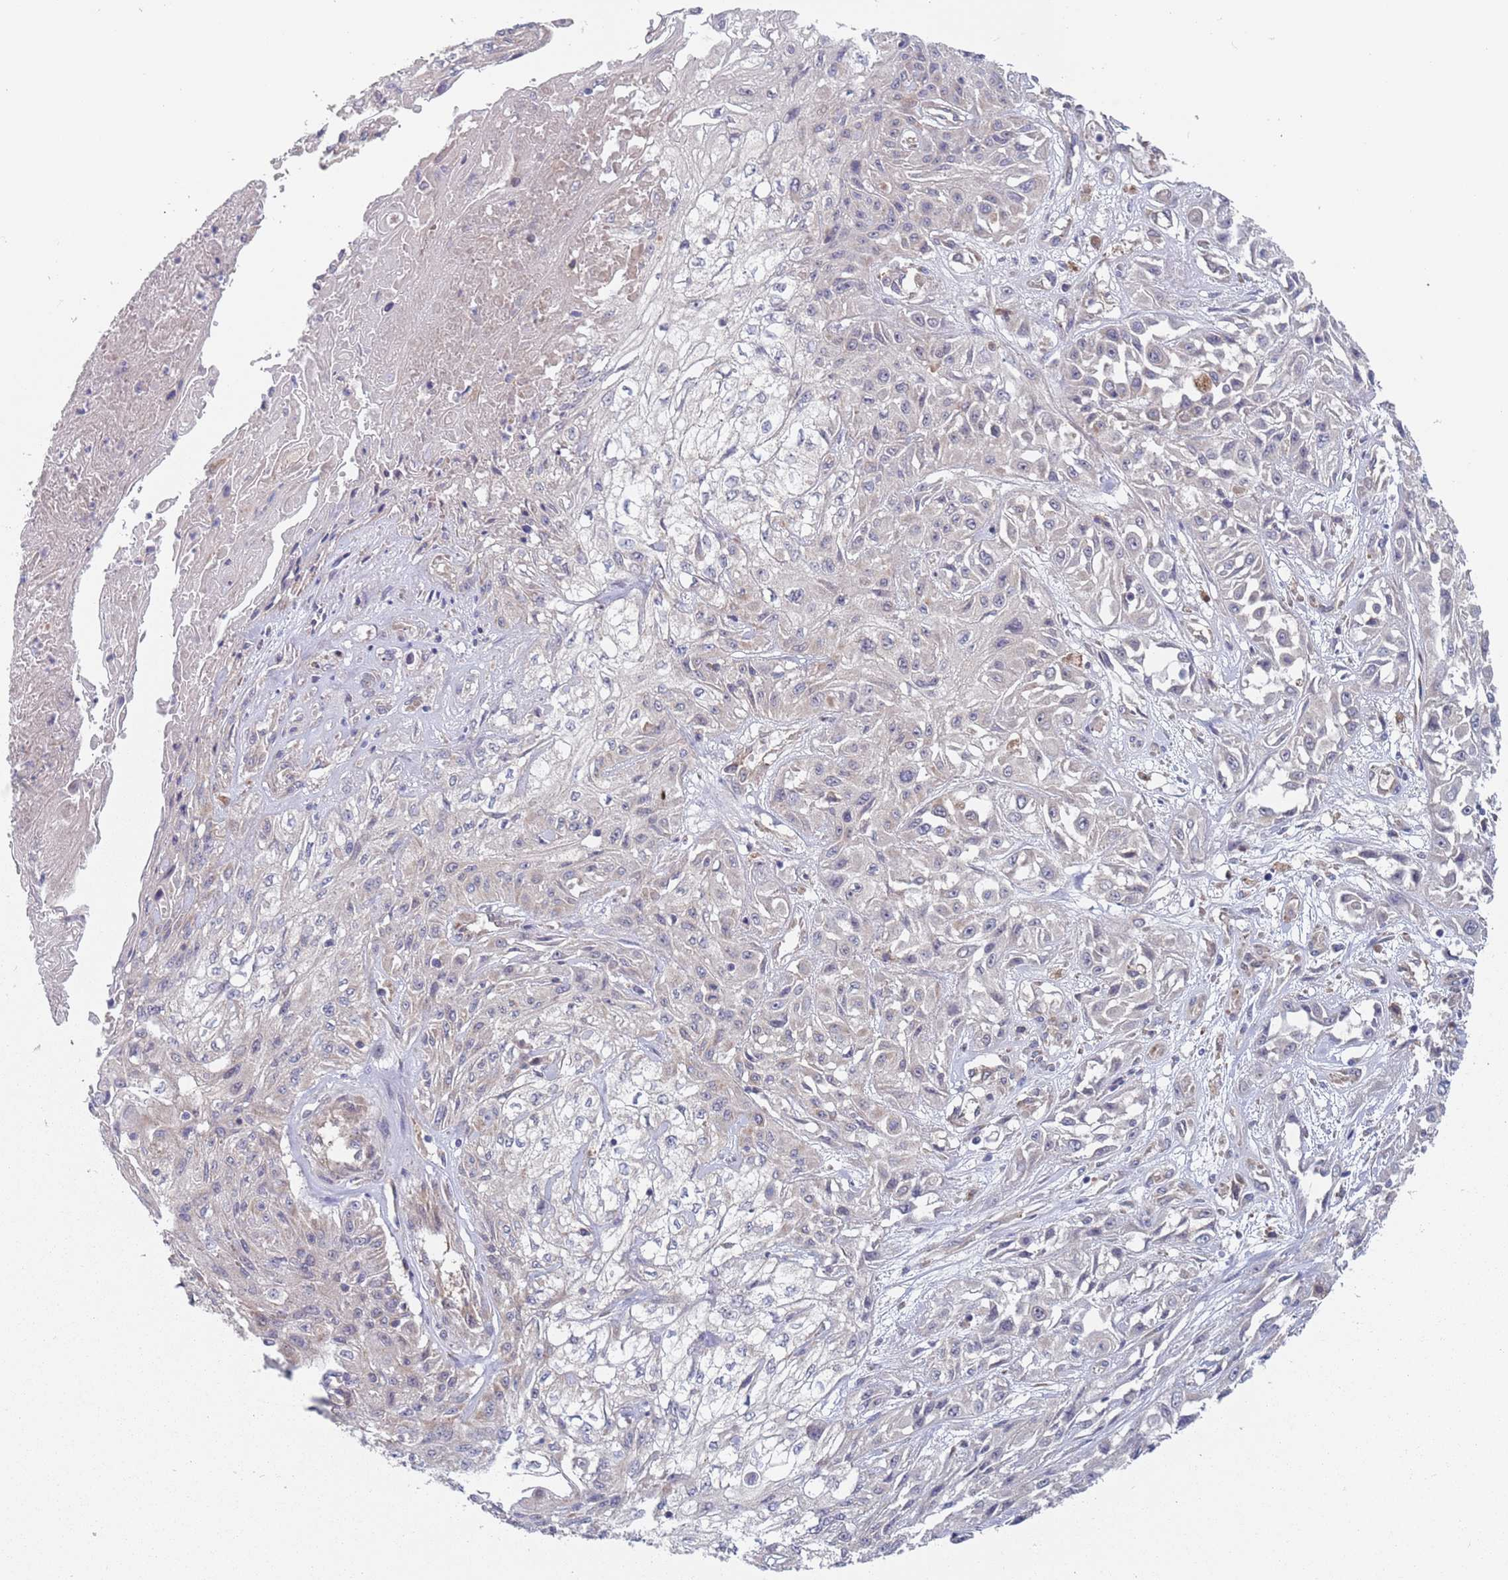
{"staining": {"intensity": "negative", "quantity": "none", "location": "none"}, "tissue": "skin cancer", "cell_type": "Tumor cells", "image_type": "cancer", "snomed": [{"axis": "morphology", "description": "Squamous cell carcinoma, NOS"}, {"axis": "morphology", "description": "Squamous cell carcinoma, metastatic, NOS"}, {"axis": "topography", "description": "Skin"}, {"axis": "topography", "description": "Lymph node"}], "caption": "DAB immunohistochemical staining of skin metastatic squamous cell carcinoma demonstrates no significant expression in tumor cells. Brightfield microscopy of immunohistochemistry (IHC) stained with DAB (3,3'-diaminobenzidine) (brown) and hematoxylin (blue), captured at high magnification.", "gene": "ZNF140", "patient": {"sex": "male", "age": 75}}